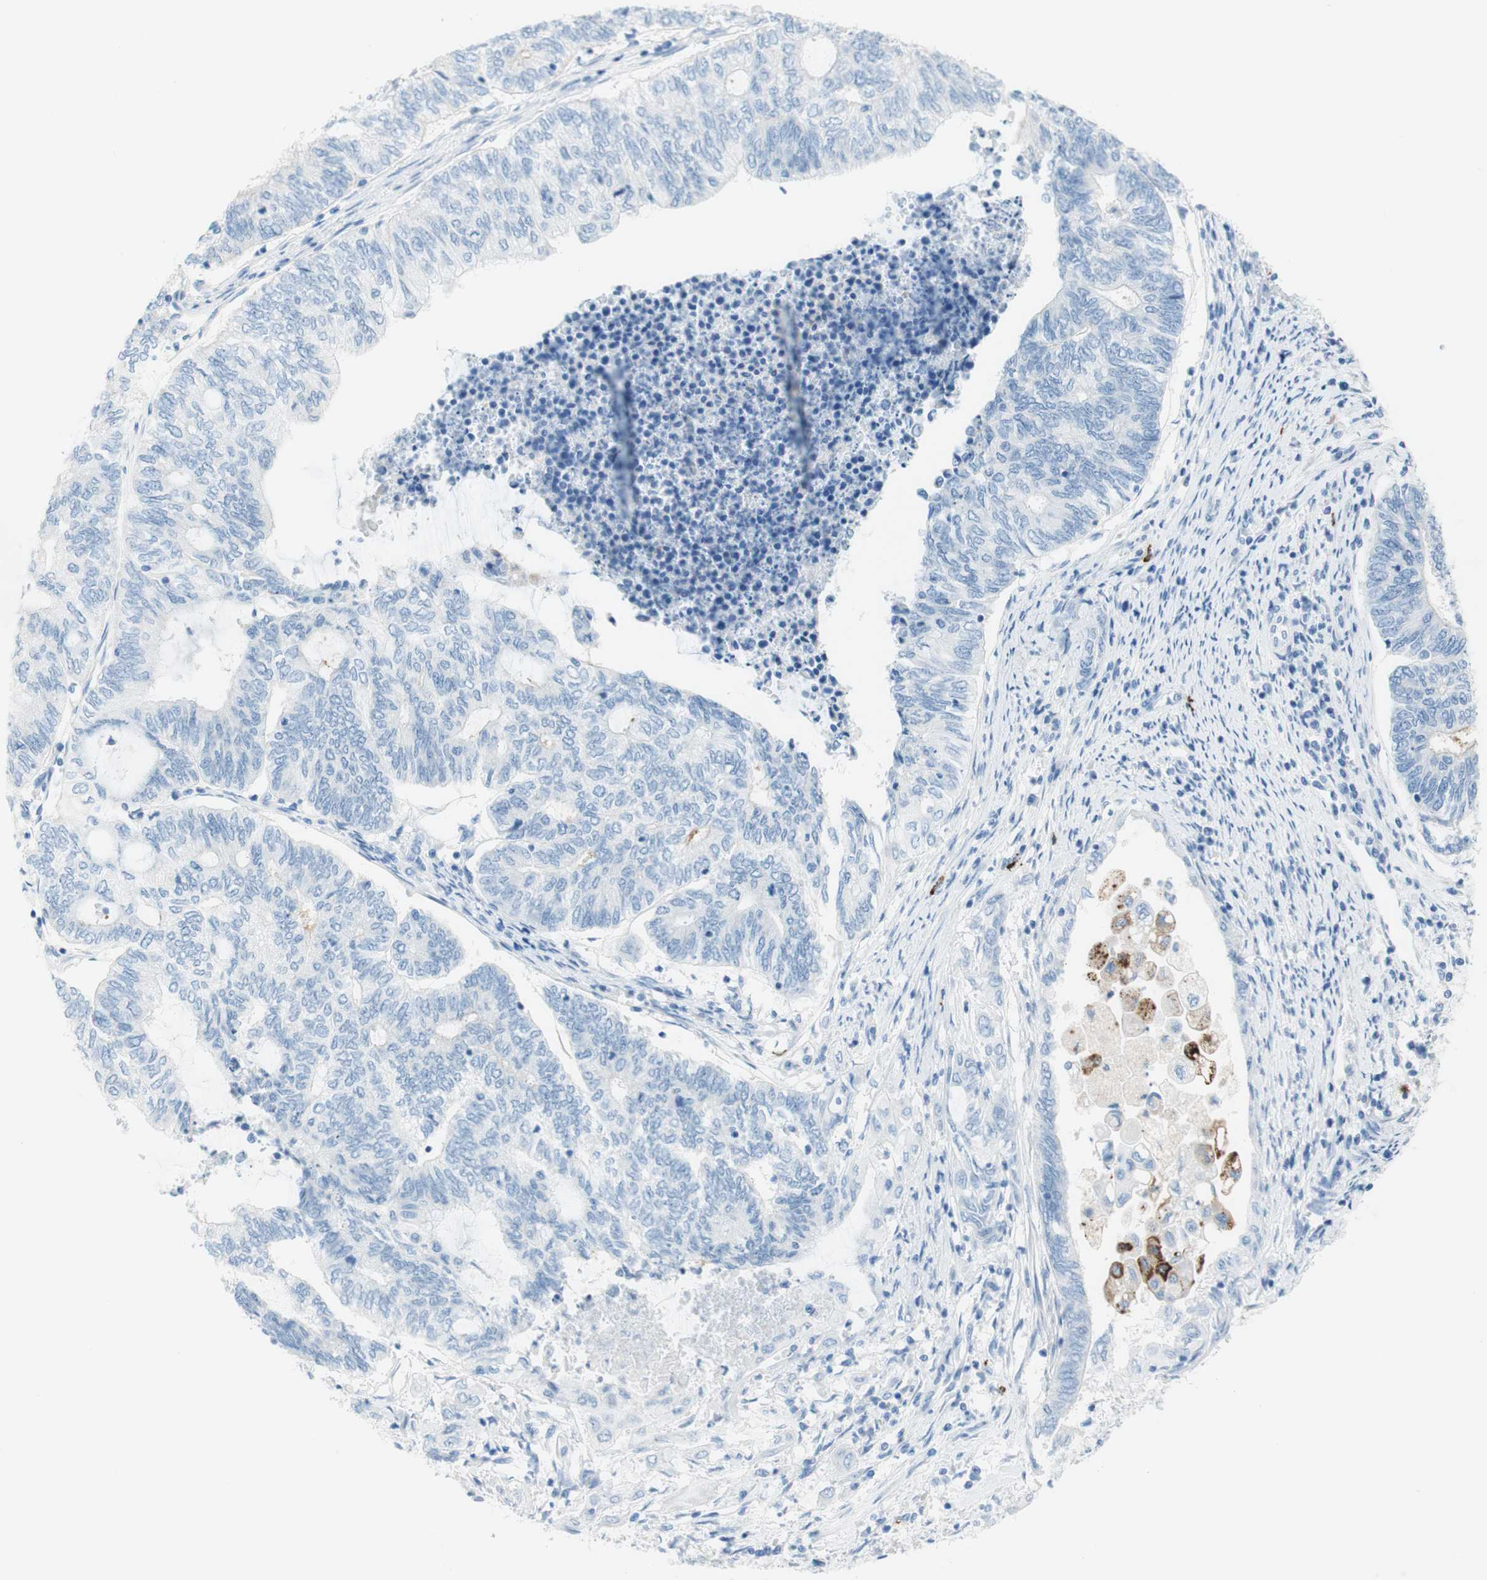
{"staining": {"intensity": "negative", "quantity": "none", "location": "none"}, "tissue": "endometrial cancer", "cell_type": "Tumor cells", "image_type": "cancer", "snomed": [{"axis": "morphology", "description": "Adenocarcinoma, NOS"}, {"axis": "topography", "description": "Uterus"}, {"axis": "topography", "description": "Endometrium"}], "caption": "Immunohistochemical staining of endometrial cancer reveals no significant positivity in tumor cells. (DAB (3,3'-diaminobenzidine) IHC visualized using brightfield microscopy, high magnification).", "gene": "CEACAM1", "patient": {"sex": "female", "age": 70}}